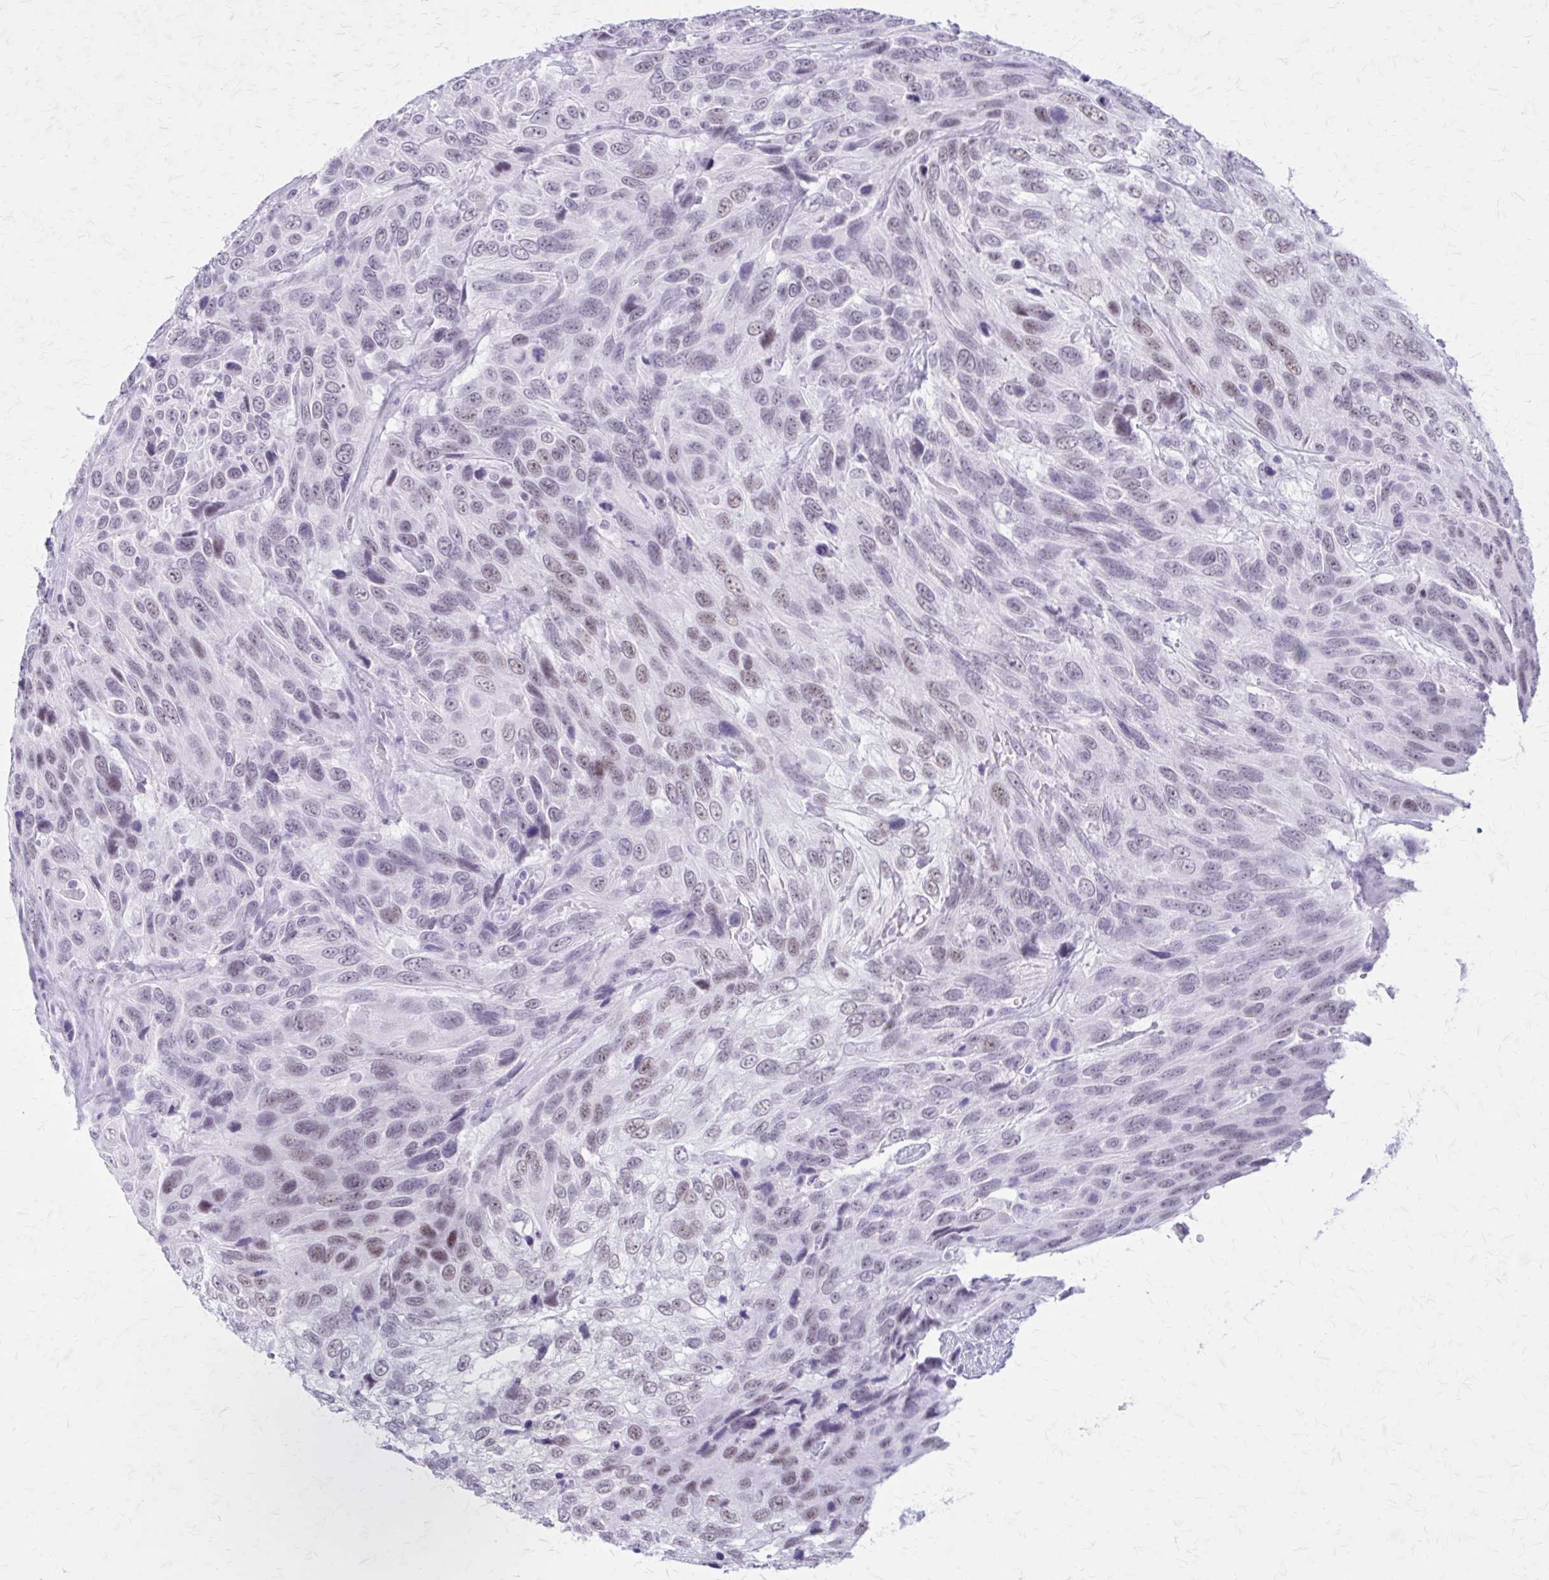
{"staining": {"intensity": "weak", "quantity": "25%-75%", "location": "nuclear"}, "tissue": "urothelial cancer", "cell_type": "Tumor cells", "image_type": "cancer", "snomed": [{"axis": "morphology", "description": "Urothelial carcinoma, High grade"}, {"axis": "topography", "description": "Urinary bladder"}], "caption": "IHC (DAB (3,3'-diaminobenzidine)) staining of human high-grade urothelial carcinoma demonstrates weak nuclear protein staining in approximately 25%-75% of tumor cells.", "gene": "GAD1", "patient": {"sex": "female", "age": 70}}